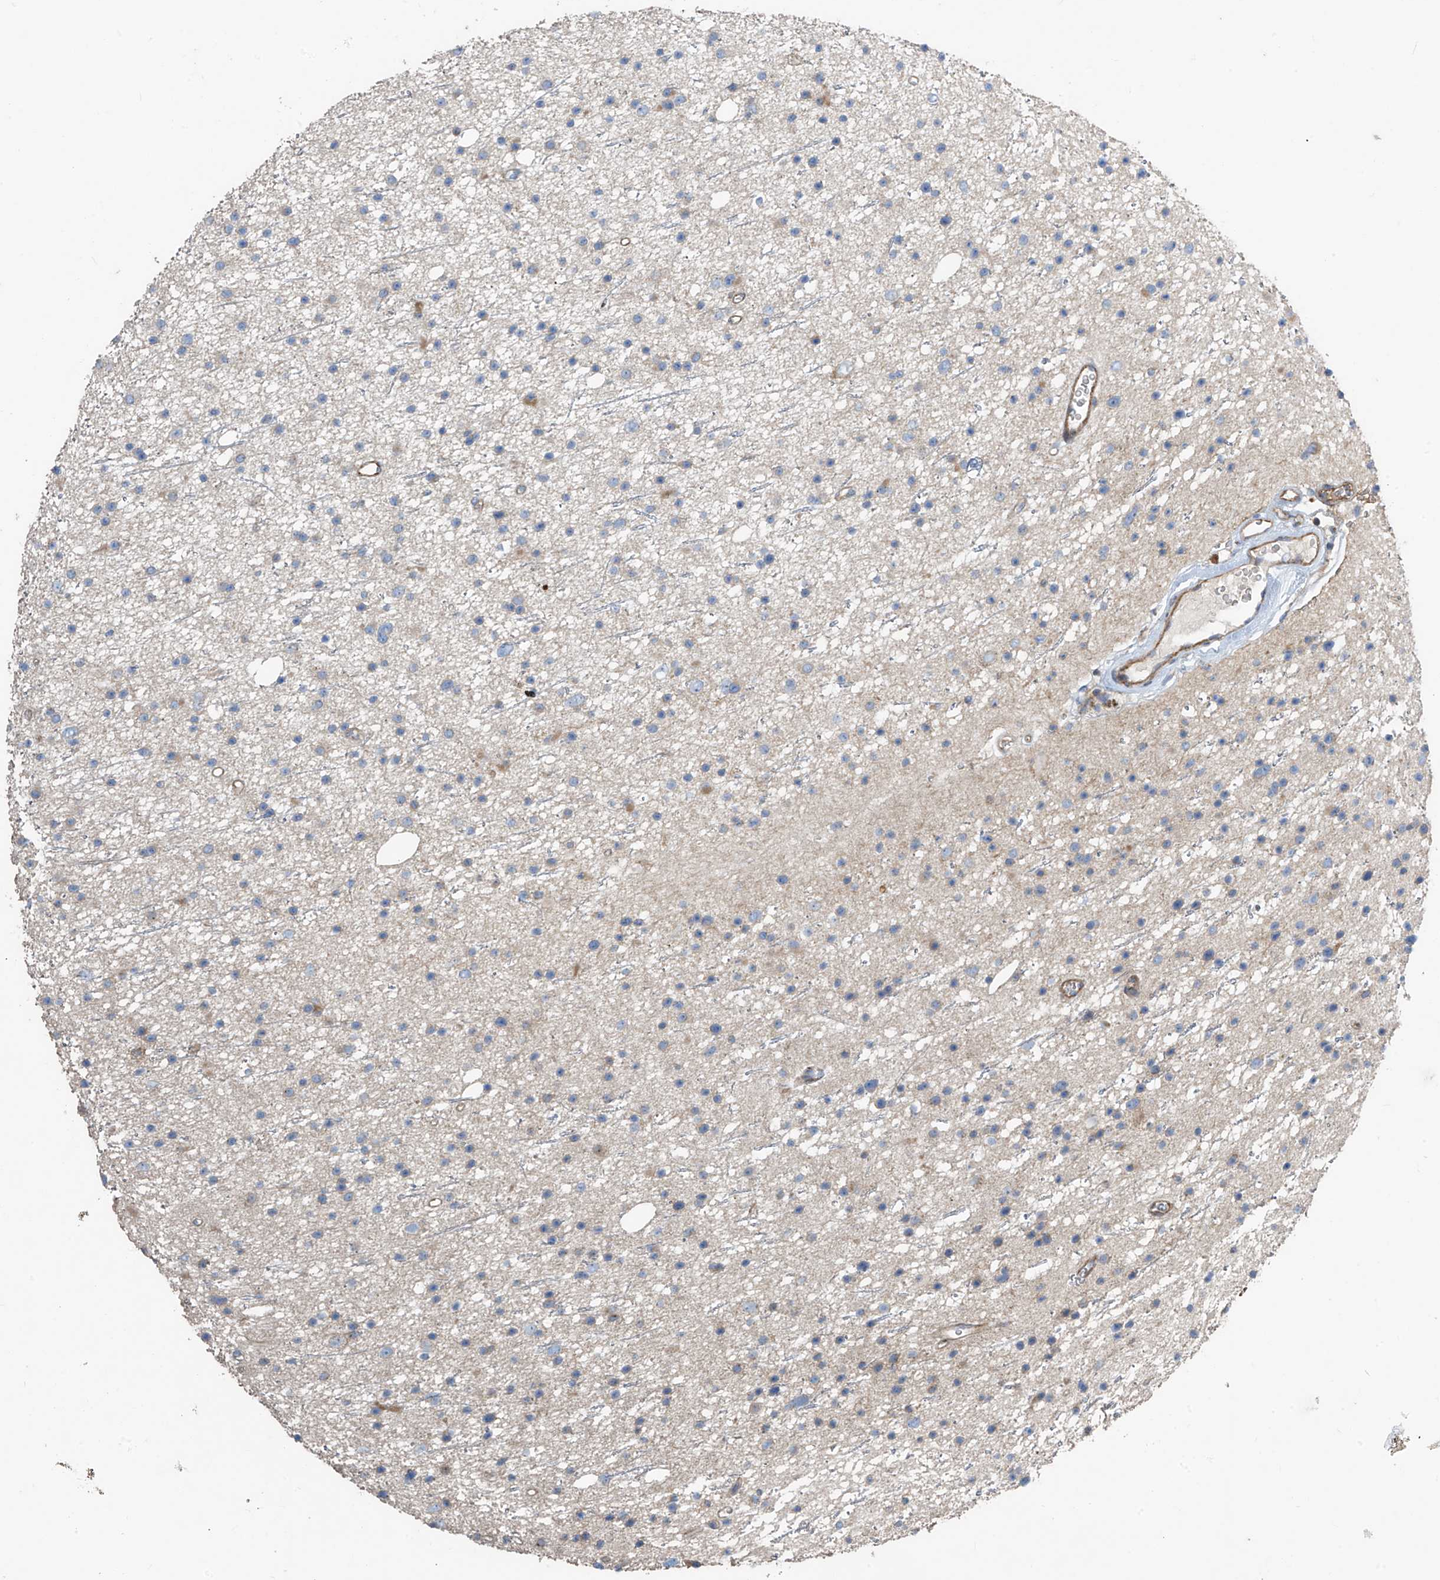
{"staining": {"intensity": "negative", "quantity": "none", "location": "none"}, "tissue": "glioma", "cell_type": "Tumor cells", "image_type": "cancer", "snomed": [{"axis": "morphology", "description": "Glioma, malignant, Low grade"}, {"axis": "topography", "description": "Cerebral cortex"}], "caption": "A high-resolution photomicrograph shows immunohistochemistry staining of glioma, which demonstrates no significant positivity in tumor cells. The staining was performed using DAB (3,3'-diaminobenzidine) to visualize the protein expression in brown, while the nuclei were stained in blue with hematoxylin (Magnification: 20x).", "gene": "SLC1A5", "patient": {"sex": "female", "age": 39}}